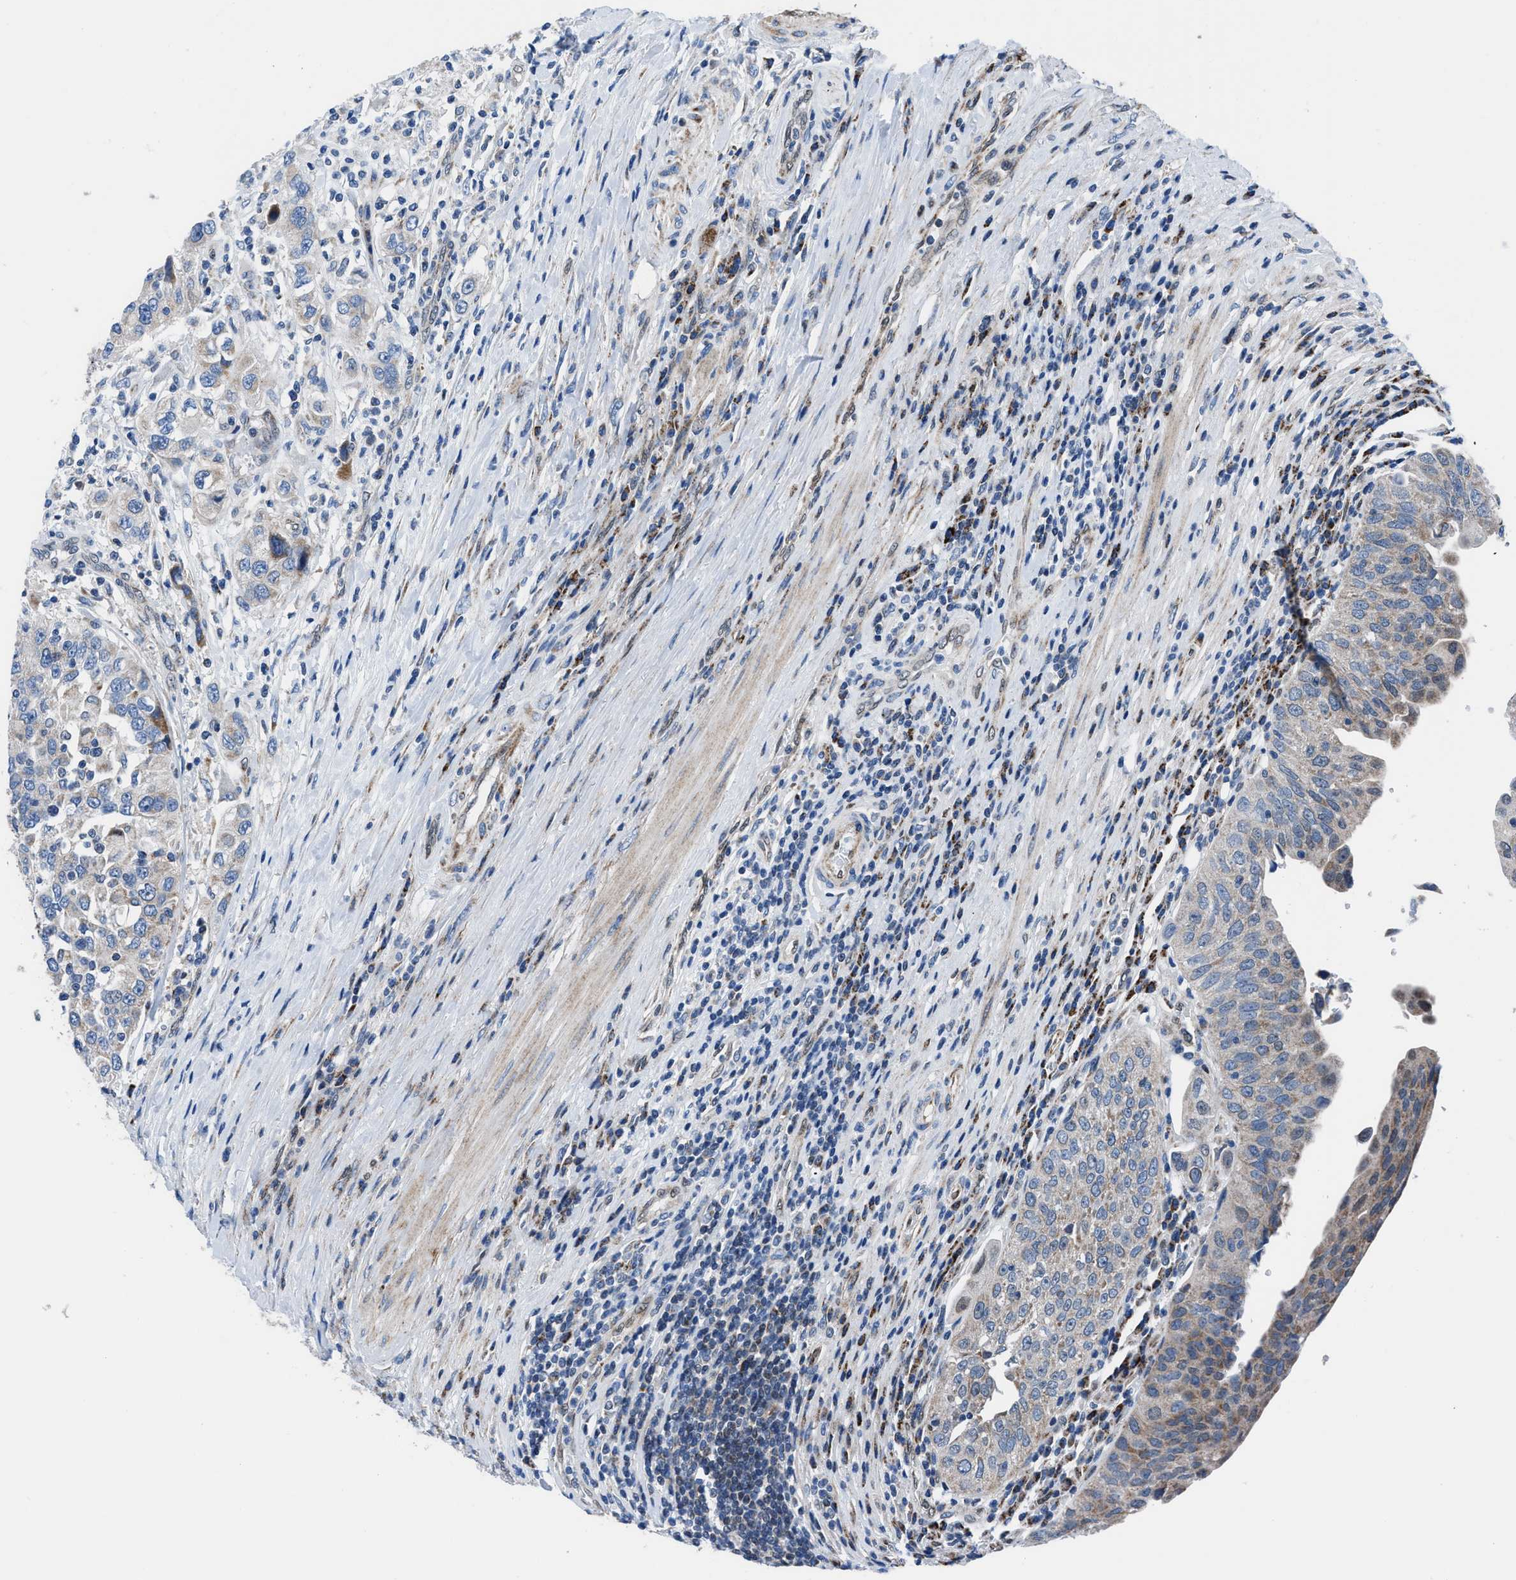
{"staining": {"intensity": "negative", "quantity": "none", "location": "none"}, "tissue": "urothelial cancer", "cell_type": "Tumor cells", "image_type": "cancer", "snomed": [{"axis": "morphology", "description": "Urothelial carcinoma, High grade"}, {"axis": "topography", "description": "Urinary bladder"}], "caption": "A histopathology image of human urothelial cancer is negative for staining in tumor cells.", "gene": "LMO2", "patient": {"sex": "female", "age": 80}}